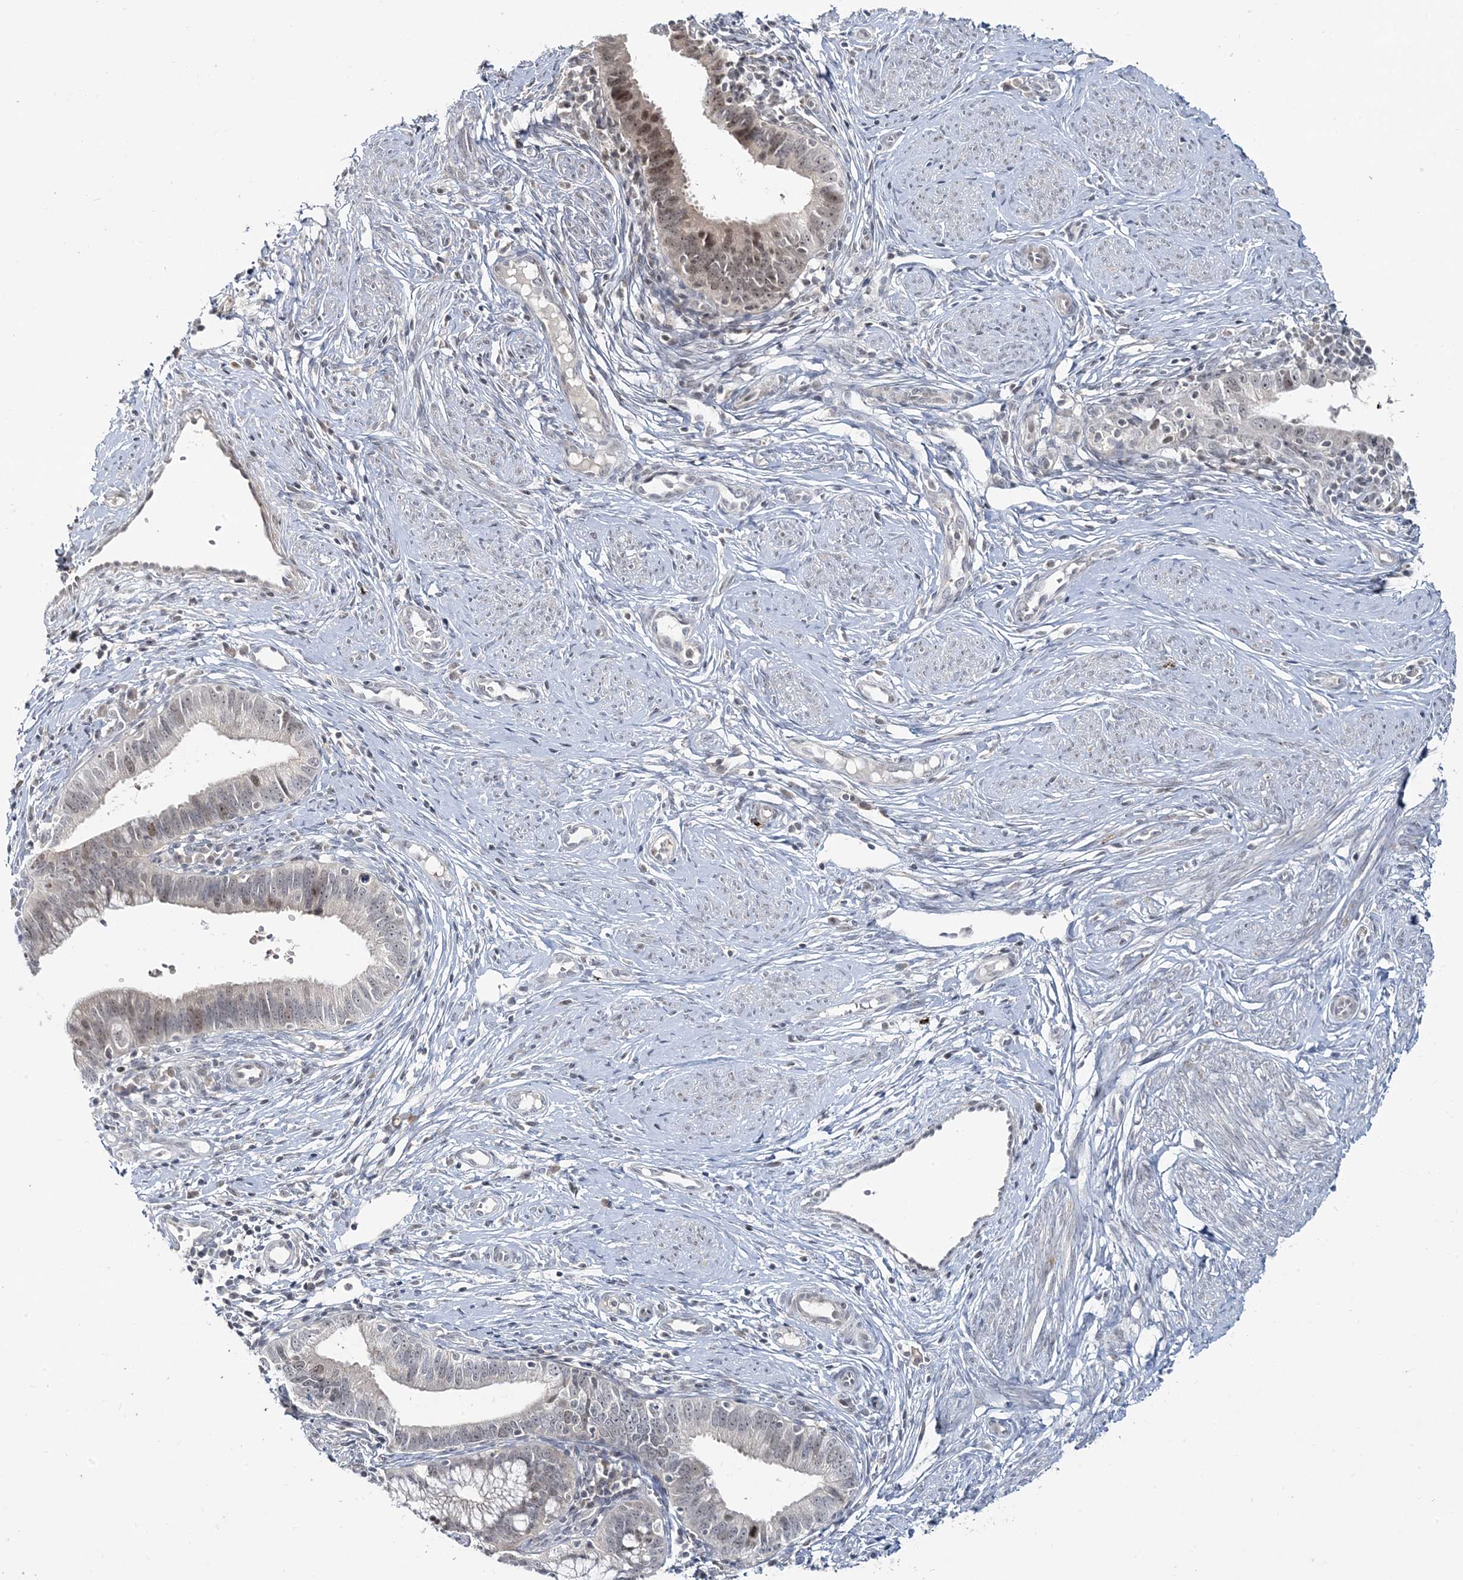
{"staining": {"intensity": "moderate", "quantity": "<25%", "location": "nuclear"}, "tissue": "cervical cancer", "cell_type": "Tumor cells", "image_type": "cancer", "snomed": [{"axis": "morphology", "description": "Adenocarcinoma, NOS"}, {"axis": "topography", "description": "Cervix"}], "caption": "Immunohistochemical staining of cervical cancer (adenocarcinoma) demonstrates moderate nuclear protein expression in about <25% of tumor cells.", "gene": "LEXM", "patient": {"sex": "female", "age": 36}}